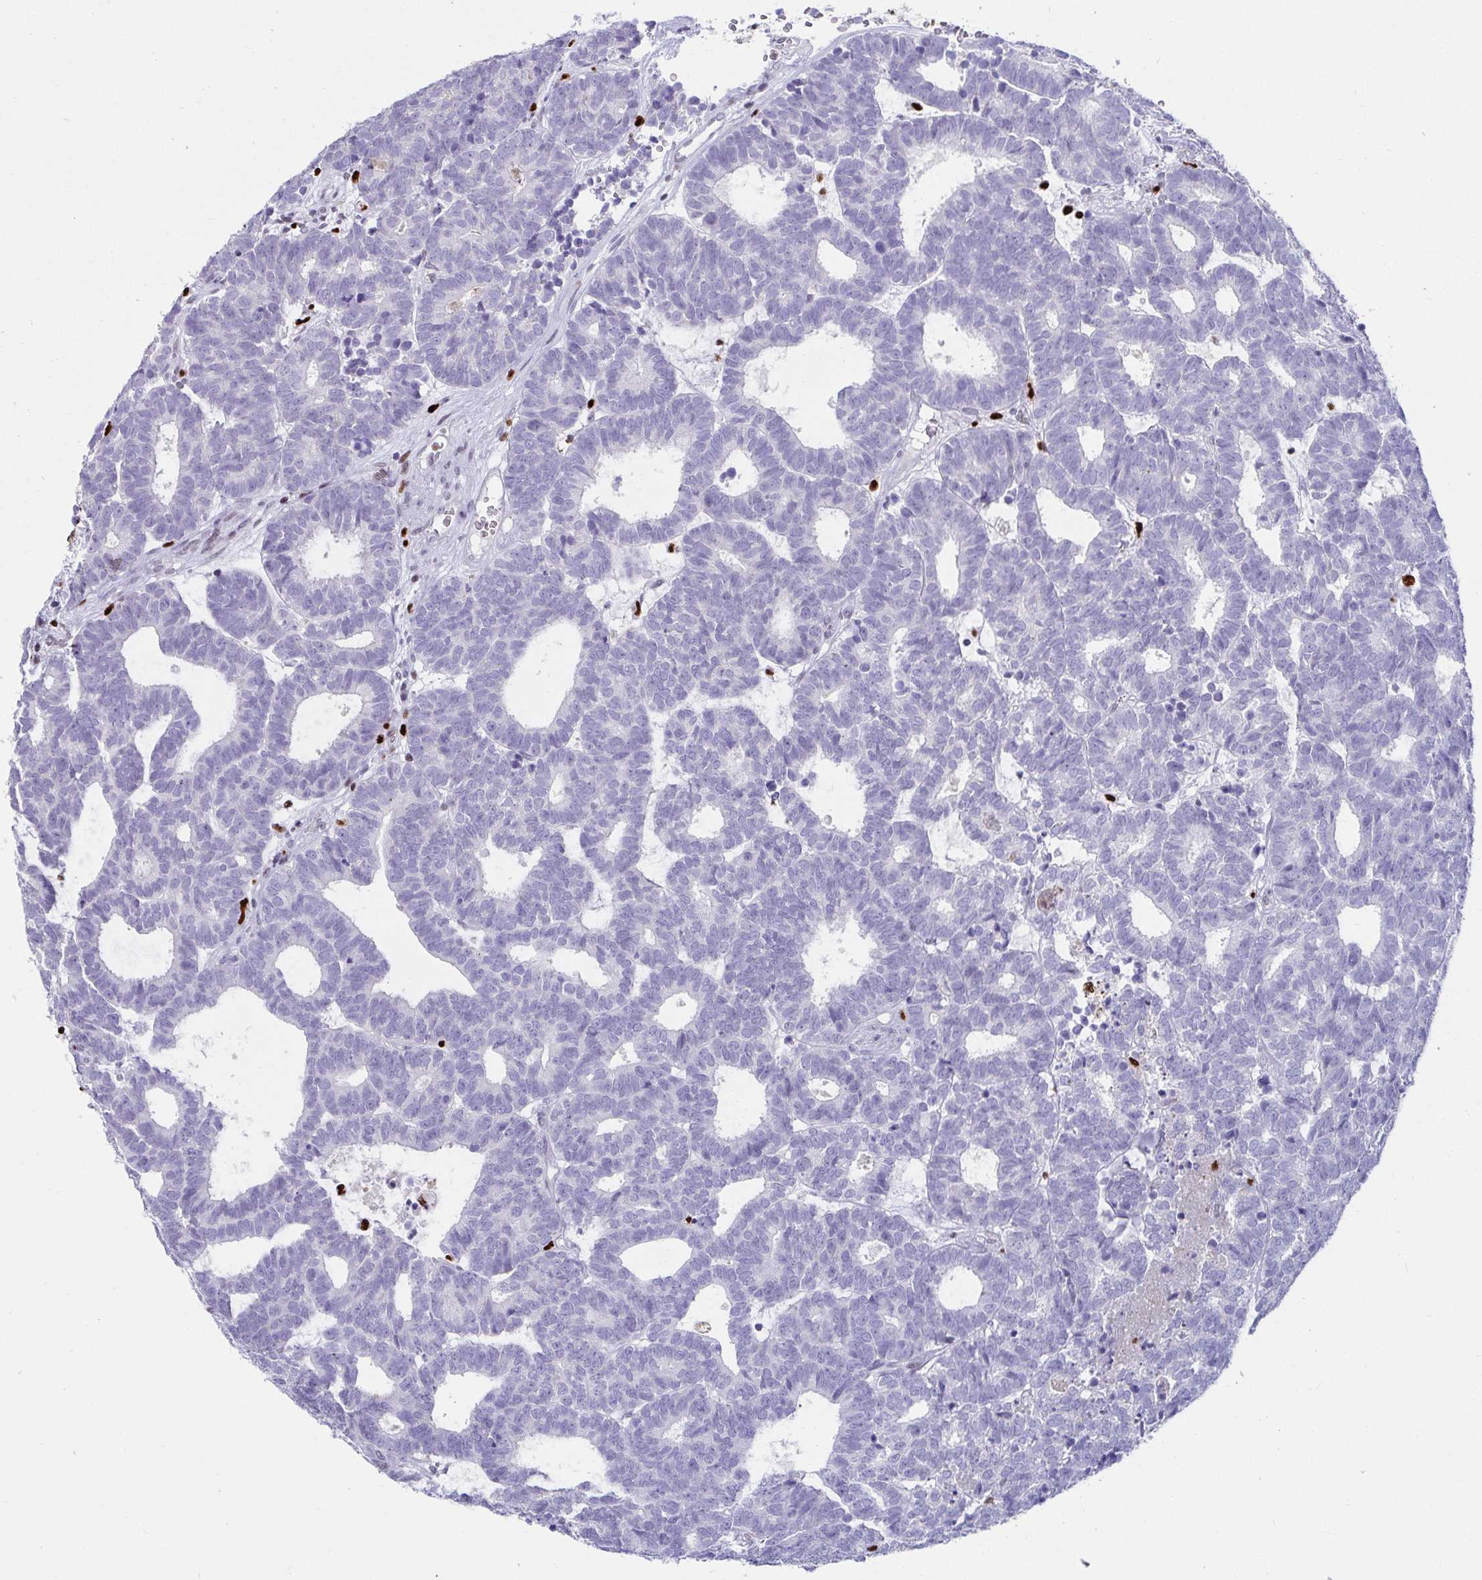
{"staining": {"intensity": "negative", "quantity": "none", "location": "none"}, "tissue": "head and neck cancer", "cell_type": "Tumor cells", "image_type": "cancer", "snomed": [{"axis": "morphology", "description": "Adenocarcinoma, NOS"}, {"axis": "topography", "description": "Head-Neck"}], "caption": "Histopathology image shows no protein positivity in tumor cells of head and neck cancer (adenocarcinoma) tissue. The staining was performed using DAB to visualize the protein expression in brown, while the nuclei were stained in blue with hematoxylin (Magnification: 20x).", "gene": "ZNF586", "patient": {"sex": "female", "age": 81}}